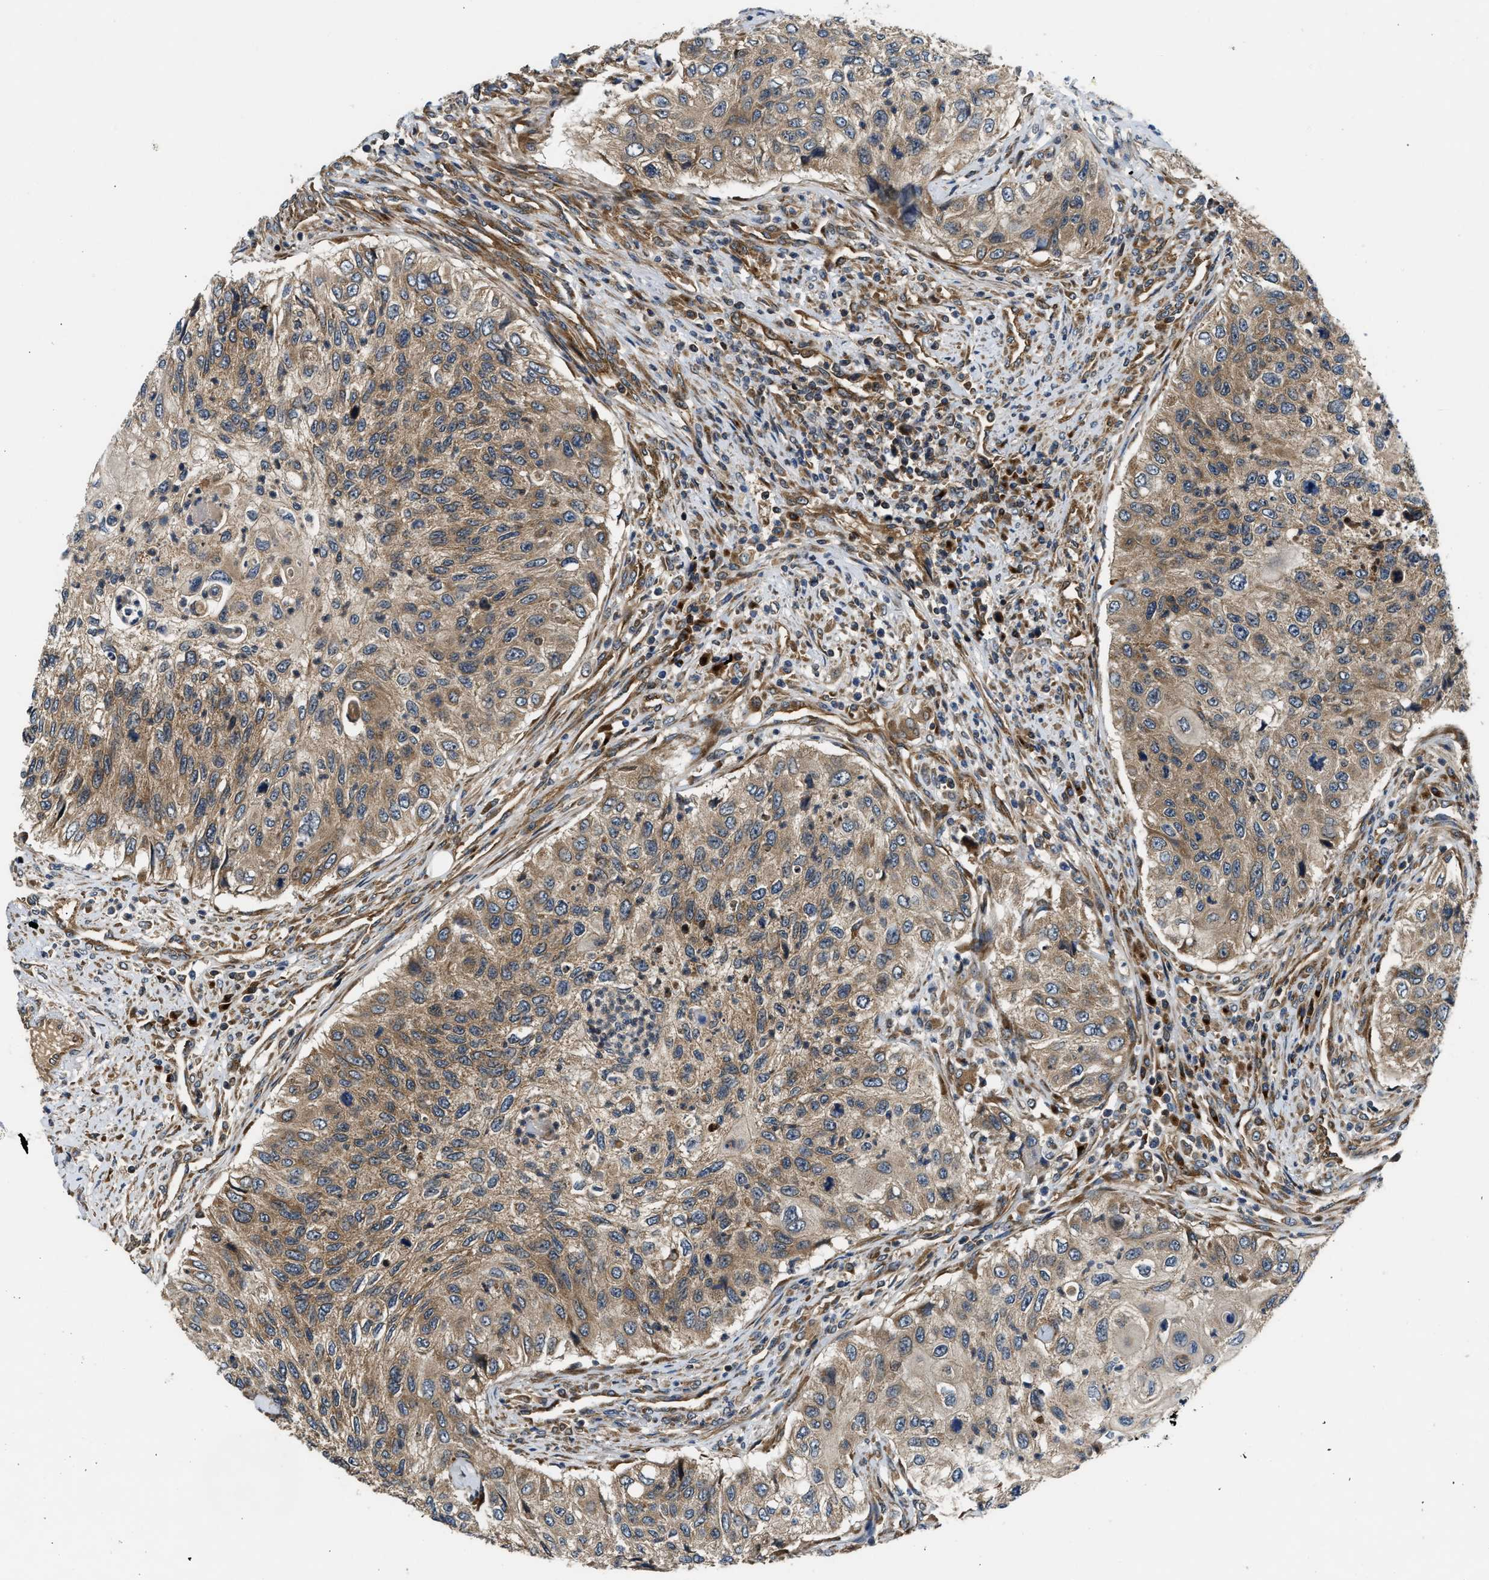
{"staining": {"intensity": "moderate", "quantity": ">75%", "location": "cytoplasmic/membranous"}, "tissue": "urothelial cancer", "cell_type": "Tumor cells", "image_type": "cancer", "snomed": [{"axis": "morphology", "description": "Urothelial carcinoma, High grade"}, {"axis": "topography", "description": "Urinary bladder"}], "caption": "High-power microscopy captured an immunohistochemistry micrograph of urothelial cancer, revealing moderate cytoplasmic/membranous expression in about >75% of tumor cells.", "gene": "PNPLA8", "patient": {"sex": "female", "age": 60}}